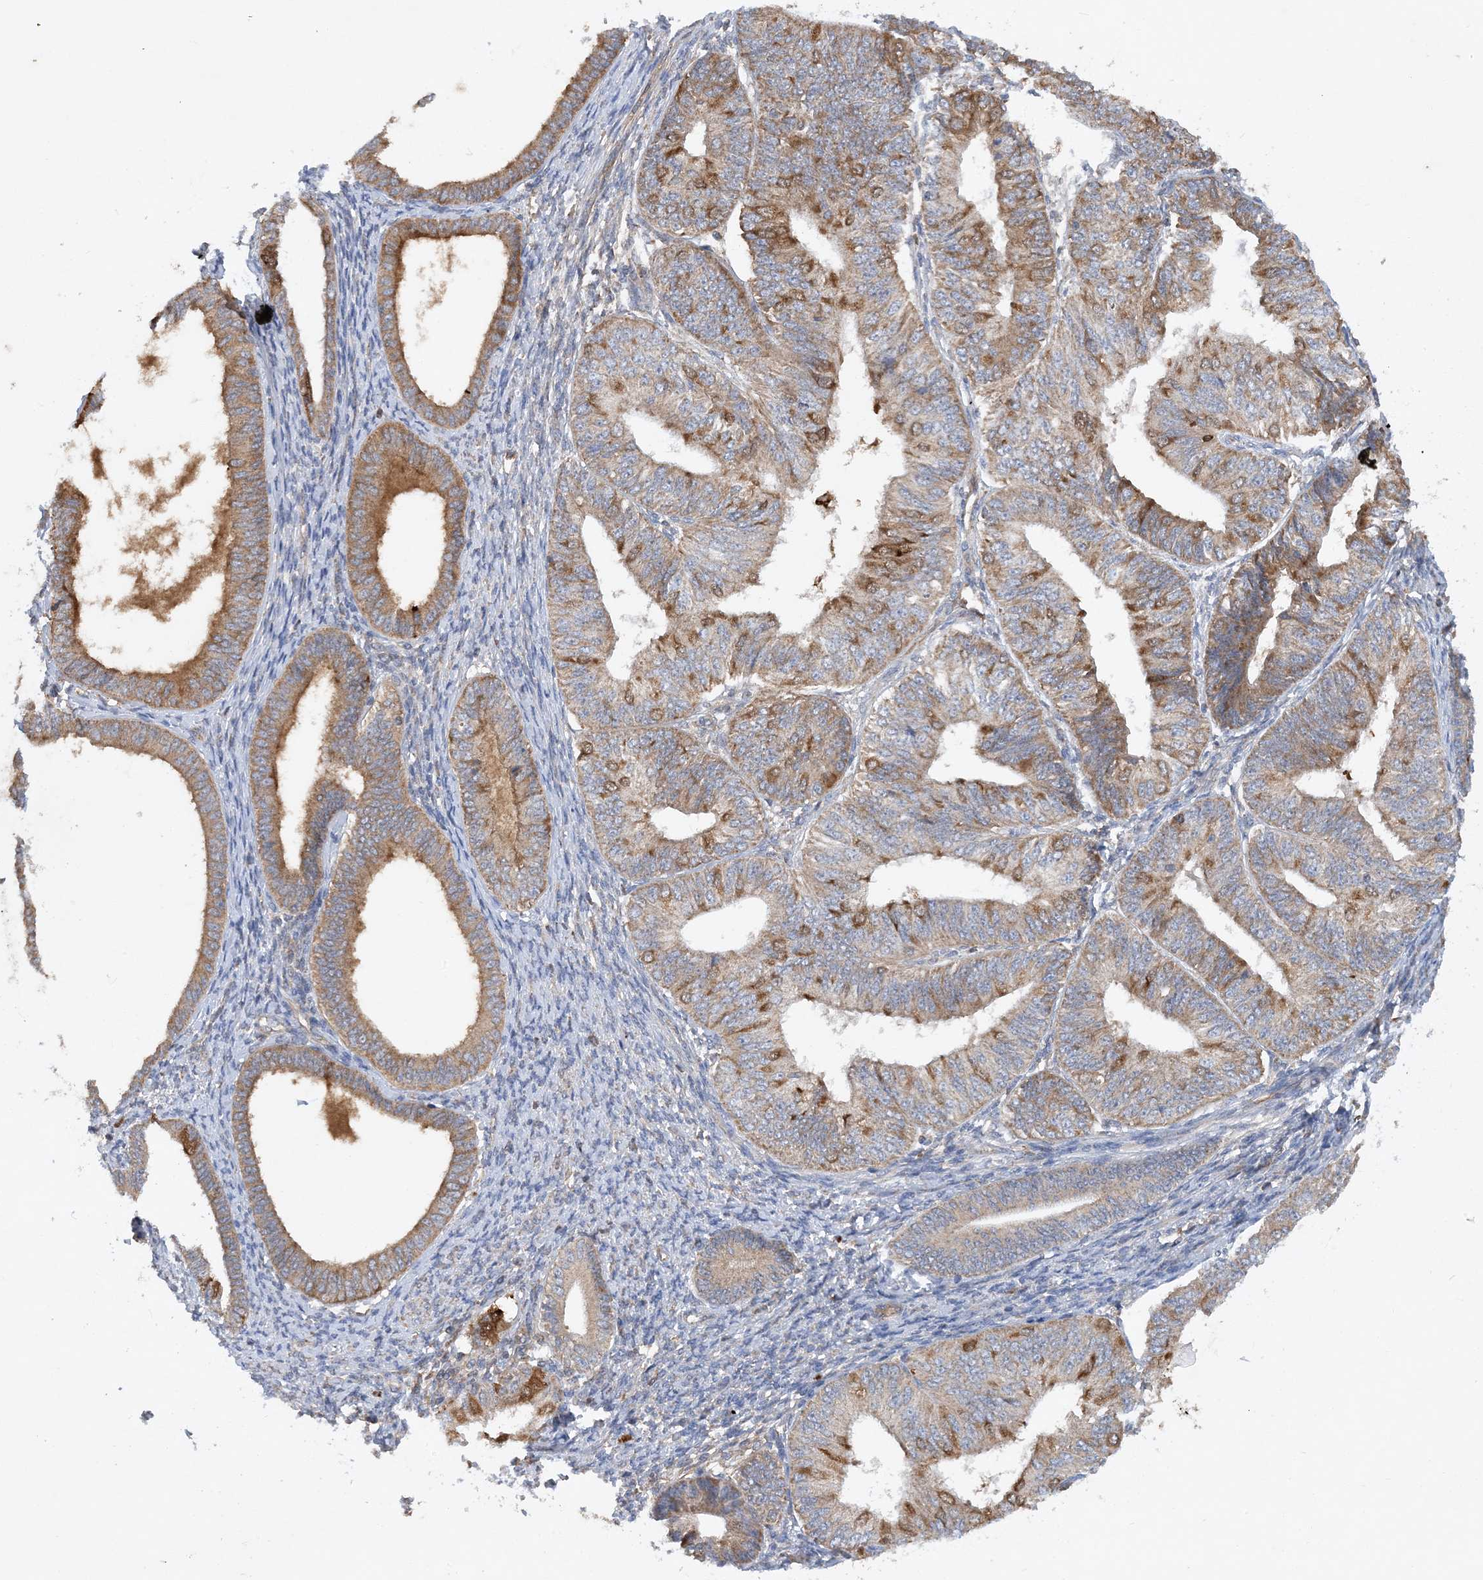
{"staining": {"intensity": "moderate", "quantity": "25%-75%", "location": "cytoplasmic/membranous"}, "tissue": "endometrial cancer", "cell_type": "Tumor cells", "image_type": "cancer", "snomed": [{"axis": "morphology", "description": "Adenocarcinoma, NOS"}, {"axis": "topography", "description": "Endometrium"}], "caption": "Immunohistochemistry (IHC) photomicrograph of neoplastic tissue: endometrial cancer (adenocarcinoma) stained using immunohistochemistry exhibits medium levels of moderate protein expression localized specifically in the cytoplasmic/membranous of tumor cells, appearing as a cytoplasmic/membranous brown color.", "gene": "STK19", "patient": {"sex": "female", "age": 58}}